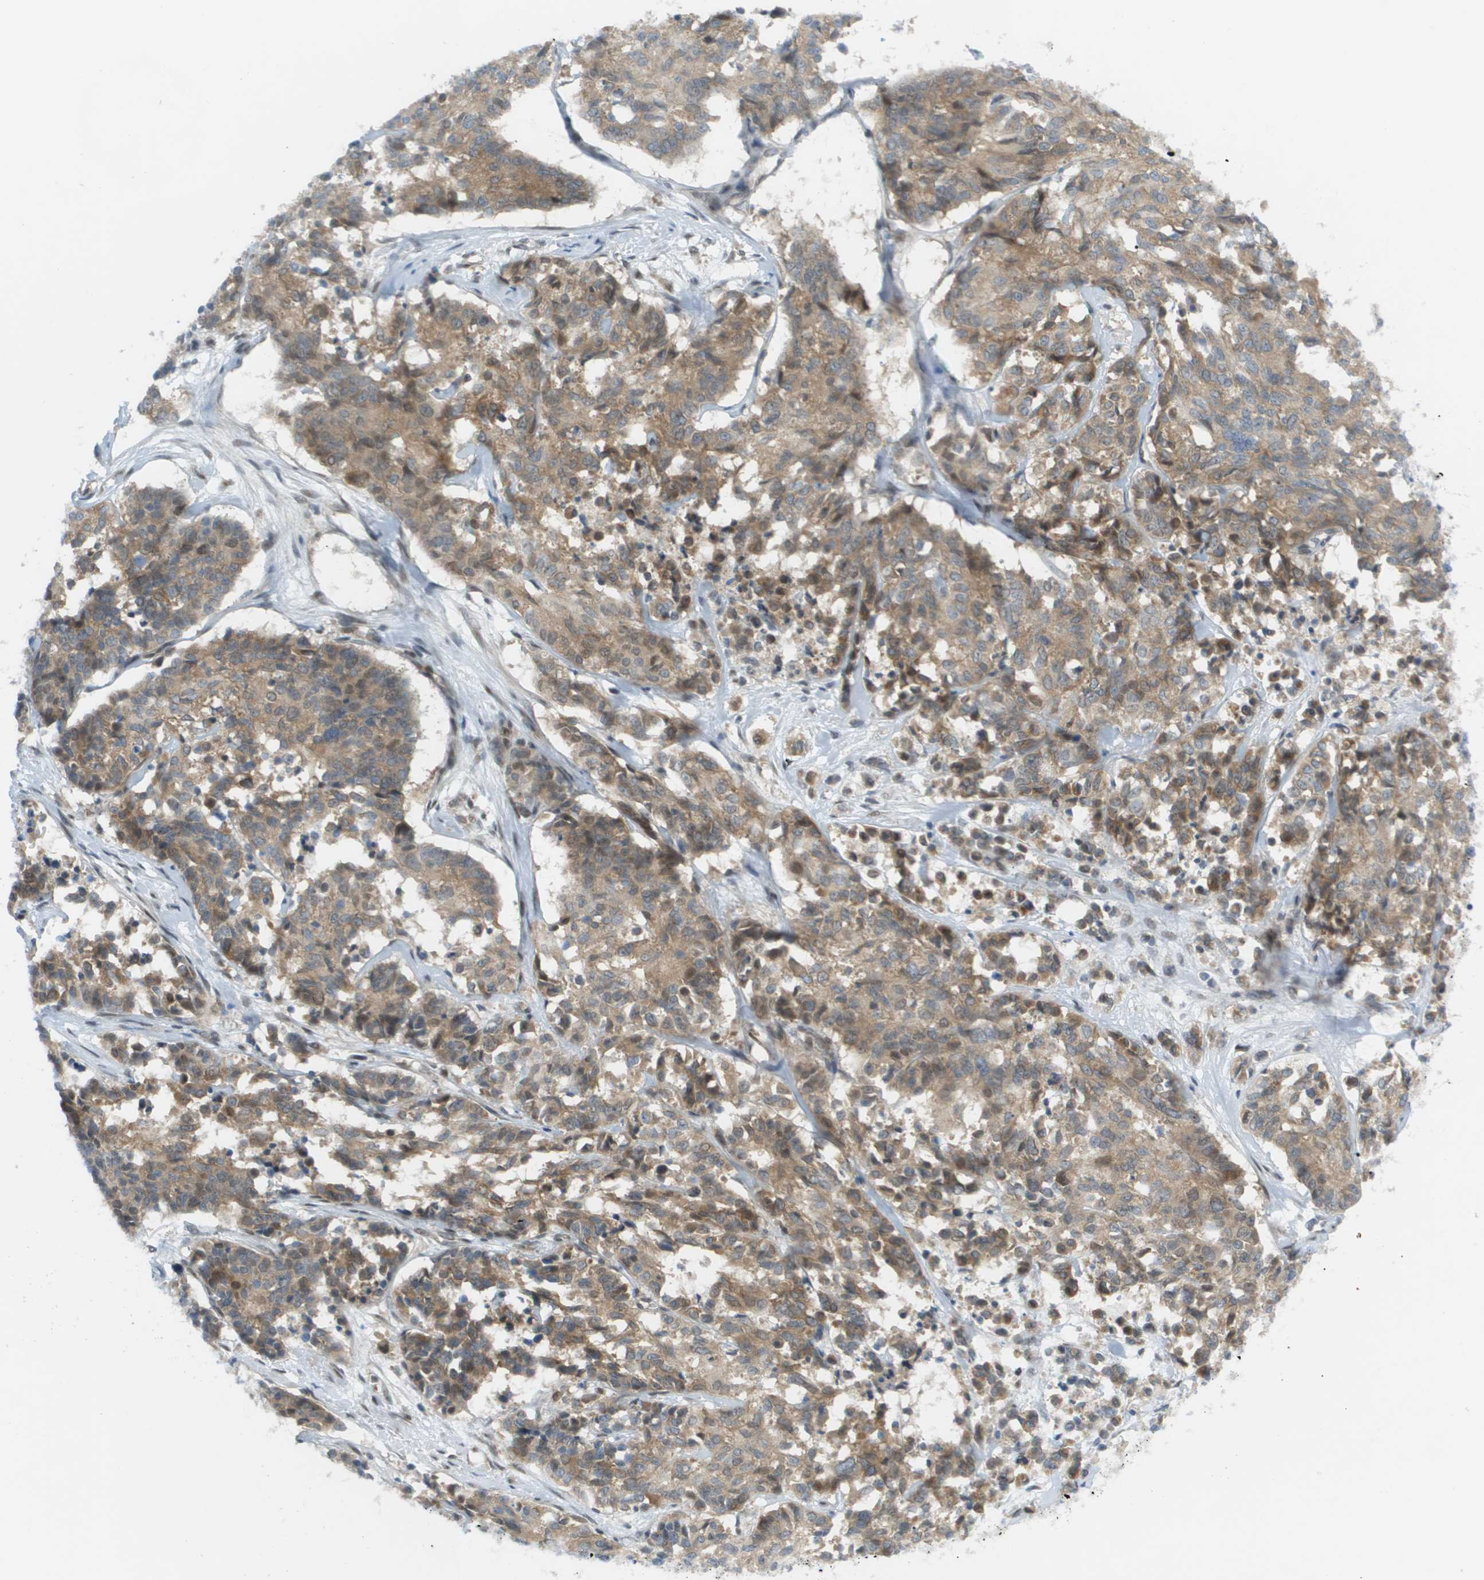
{"staining": {"intensity": "moderate", "quantity": ">75%", "location": "cytoplasmic/membranous,nuclear"}, "tissue": "cervical cancer", "cell_type": "Tumor cells", "image_type": "cancer", "snomed": [{"axis": "morphology", "description": "Squamous cell carcinoma, NOS"}, {"axis": "topography", "description": "Cervix"}], "caption": "Immunohistochemical staining of cervical cancer exhibits medium levels of moderate cytoplasmic/membranous and nuclear protein staining in approximately >75% of tumor cells.", "gene": "CACNB4", "patient": {"sex": "female", "age": 35}}